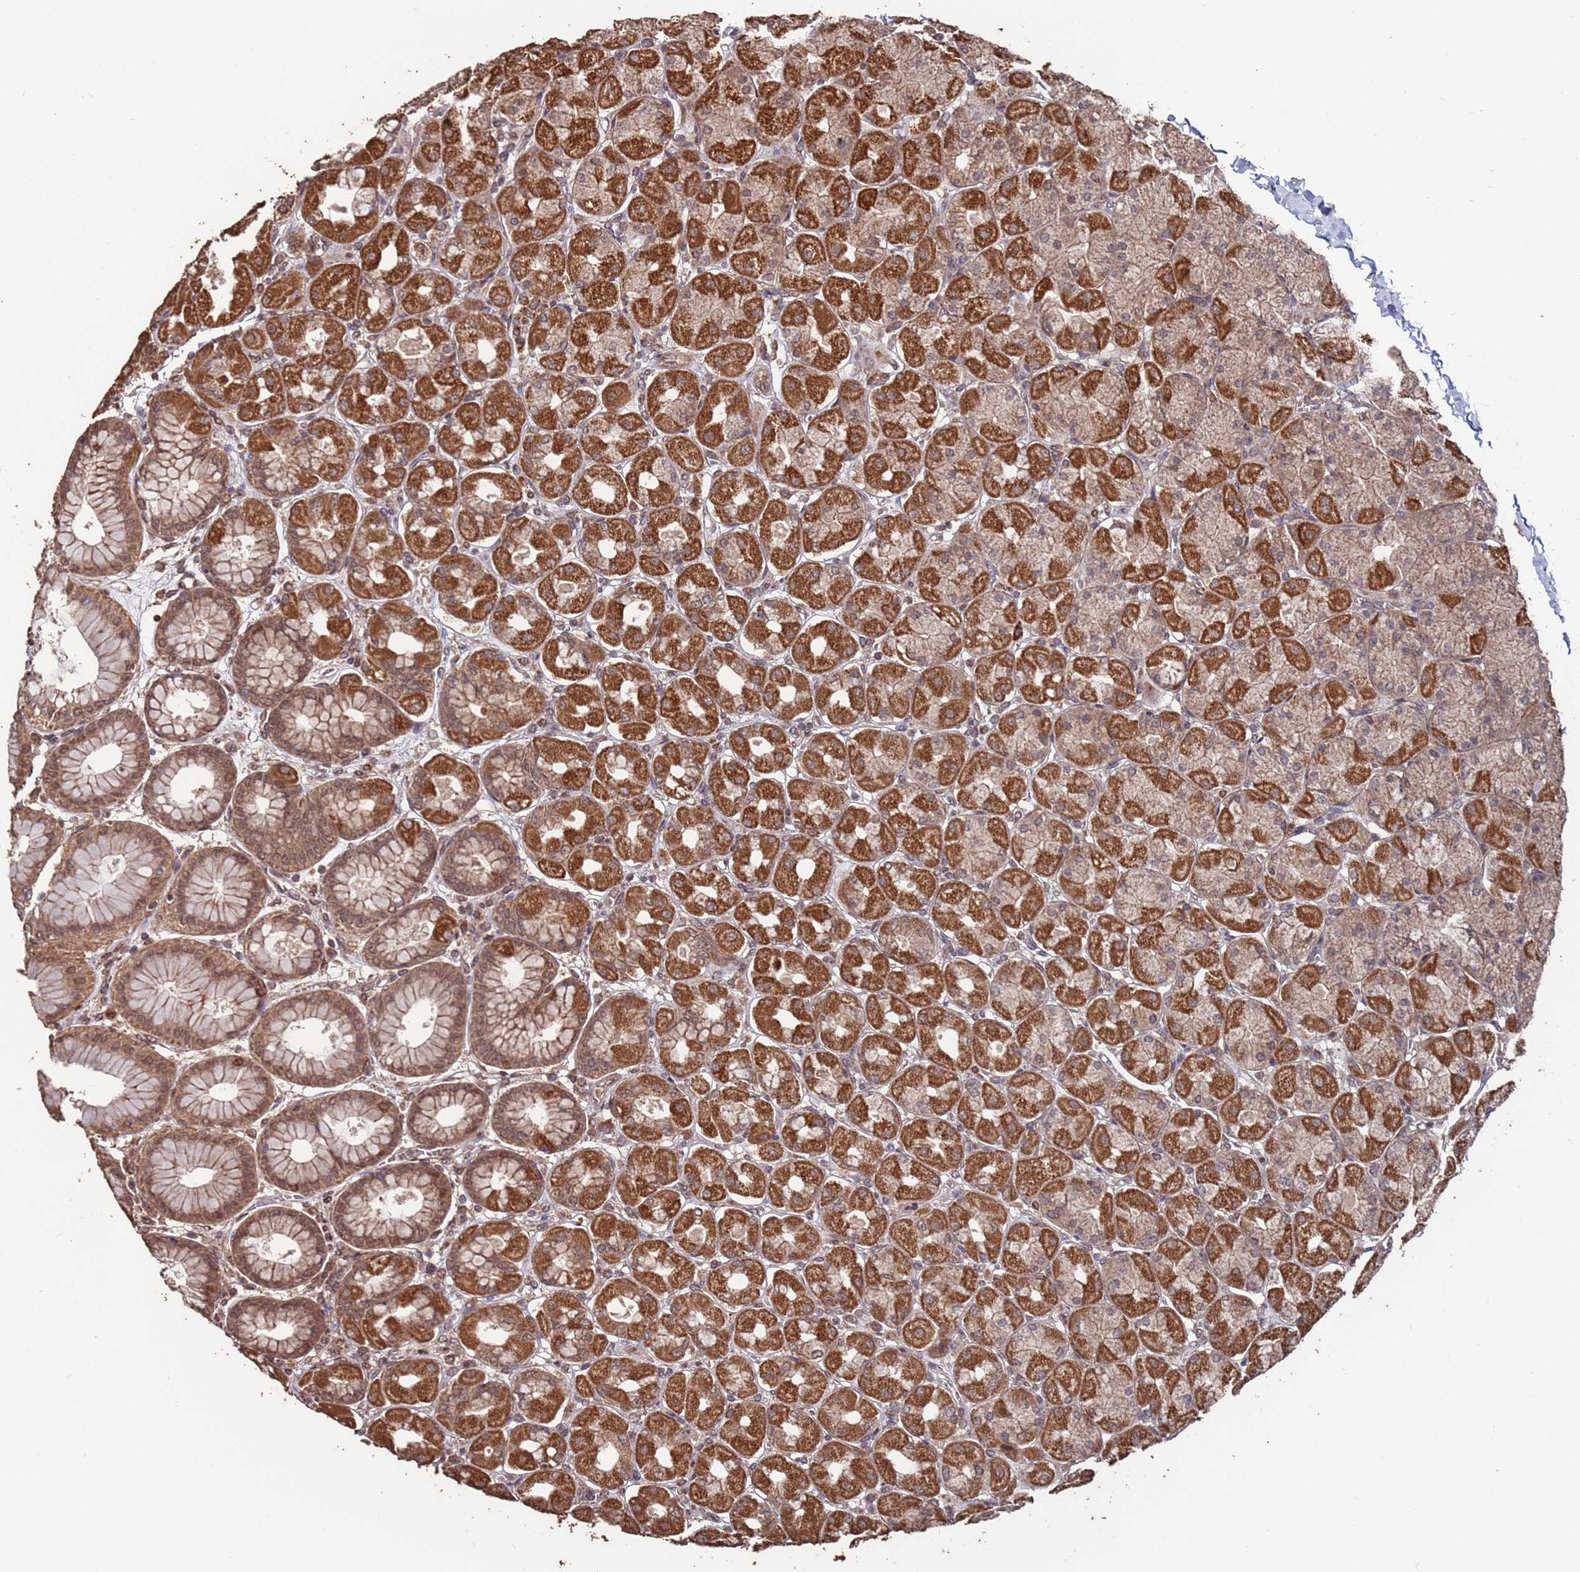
{"staining": {"intensity": "strong", "quantity": ">75%", "location": "cytoplasmic/membranous"}, "tissue": "stomach", "cell_type": "Glandular cells", "image_type": "normal", "snomed": [{"axis": "morphology", "description": "Normal tissue, NOS"}, {"axis": "topography", "description": "Stomach, upper"}], "caption": "Immunohistochemistry (IHC) of benign human stomach displays high levels of strong cytoplasmic/membranous expression in approximately >75% of glandular cells.", "gene": "PRR7", "patient": {"sex": "female", "age": 56}}